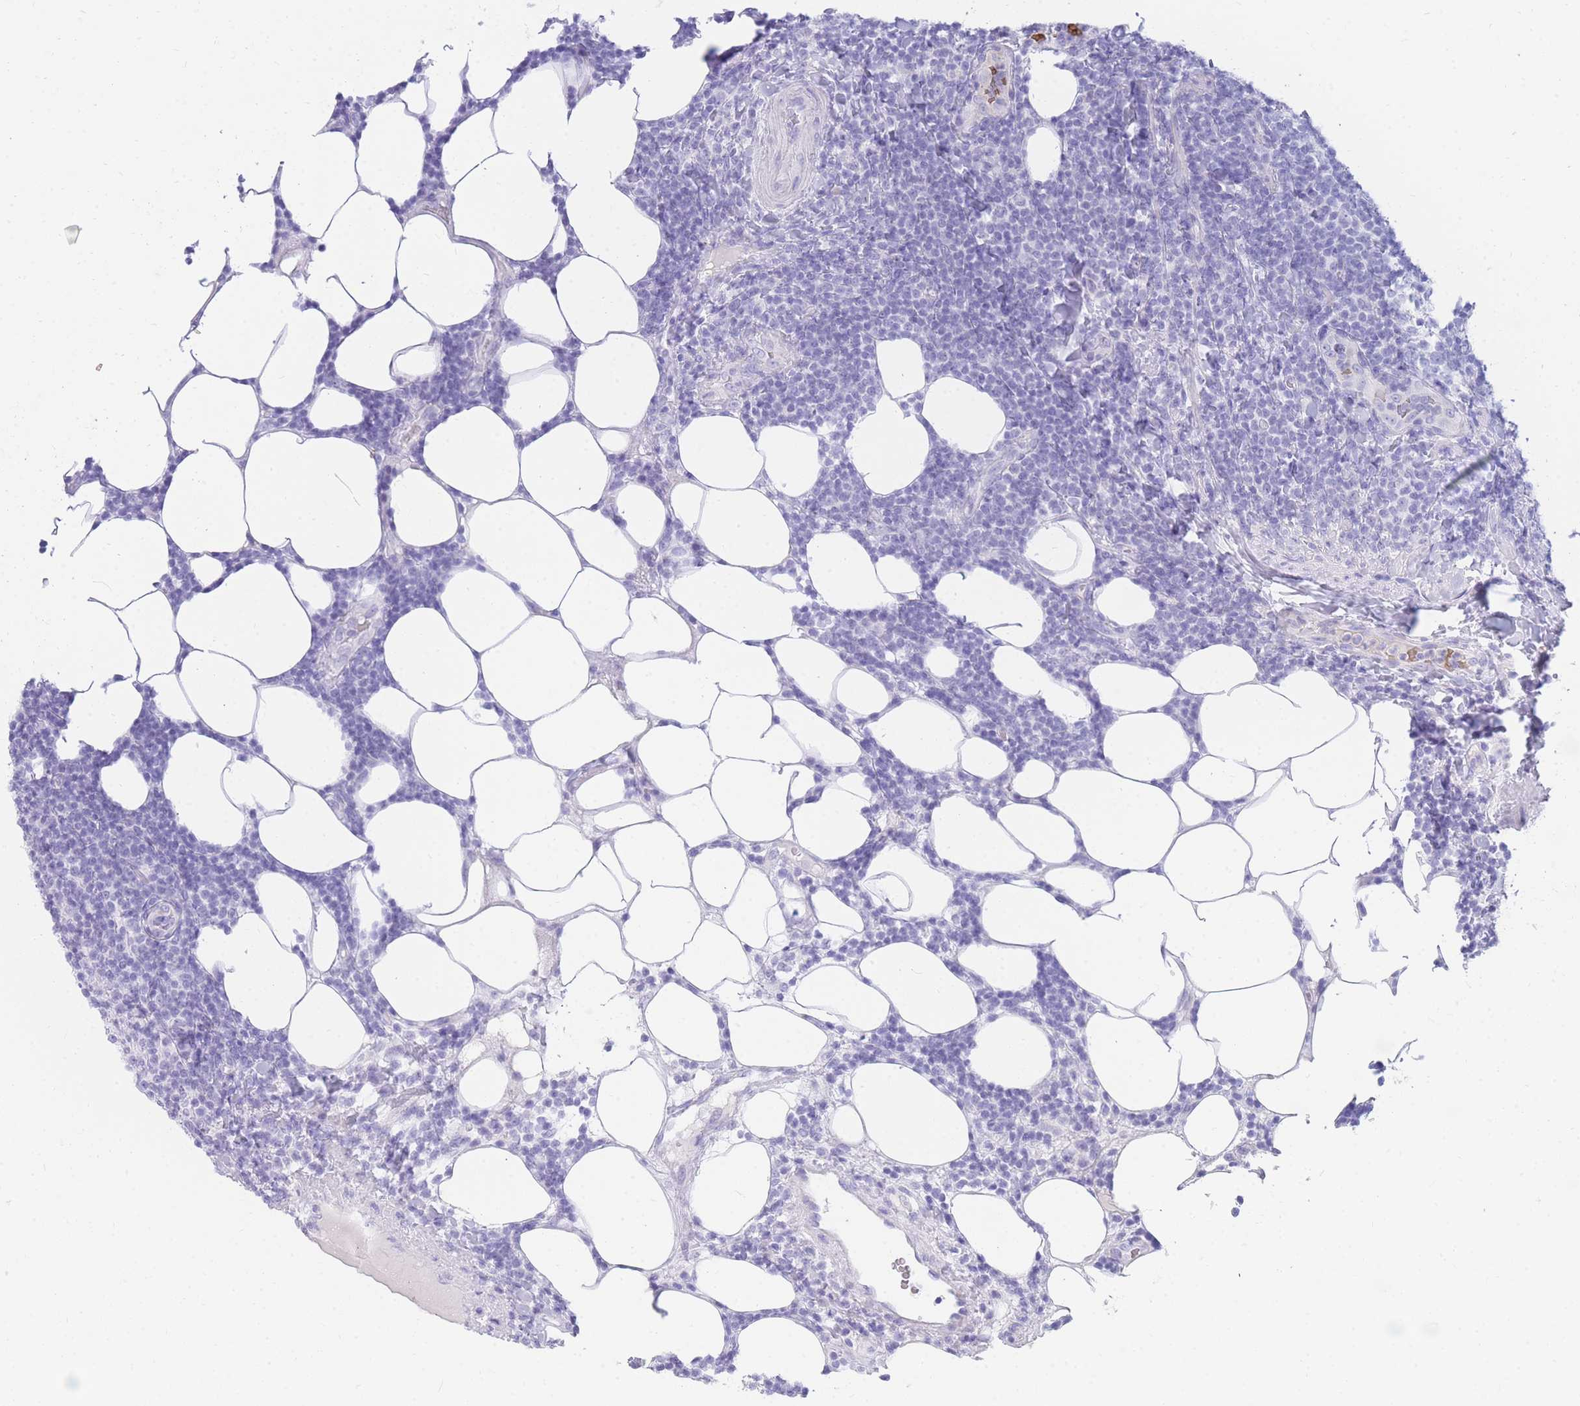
{"staining": {"intensity": "negative", "quantity": "none", "location": "none"}, "tissue": "lymphoma", "cell_type": "Tumor cells", "image_type": "cancer", "snomed": [{"axis": "morphology", "description": "Malignant lymphoma, non-Hodgkin's type, Low grade"}, {"axis": "topography", "description": "Lymph node"}], "caption": "The IHC photomicrograph has no significant positivity in tumor cells of lymphoma tissue. Nuclei are stained in blue.", "gene": "NKX1-2", "patient": {"sex": "male", "age": 66}}